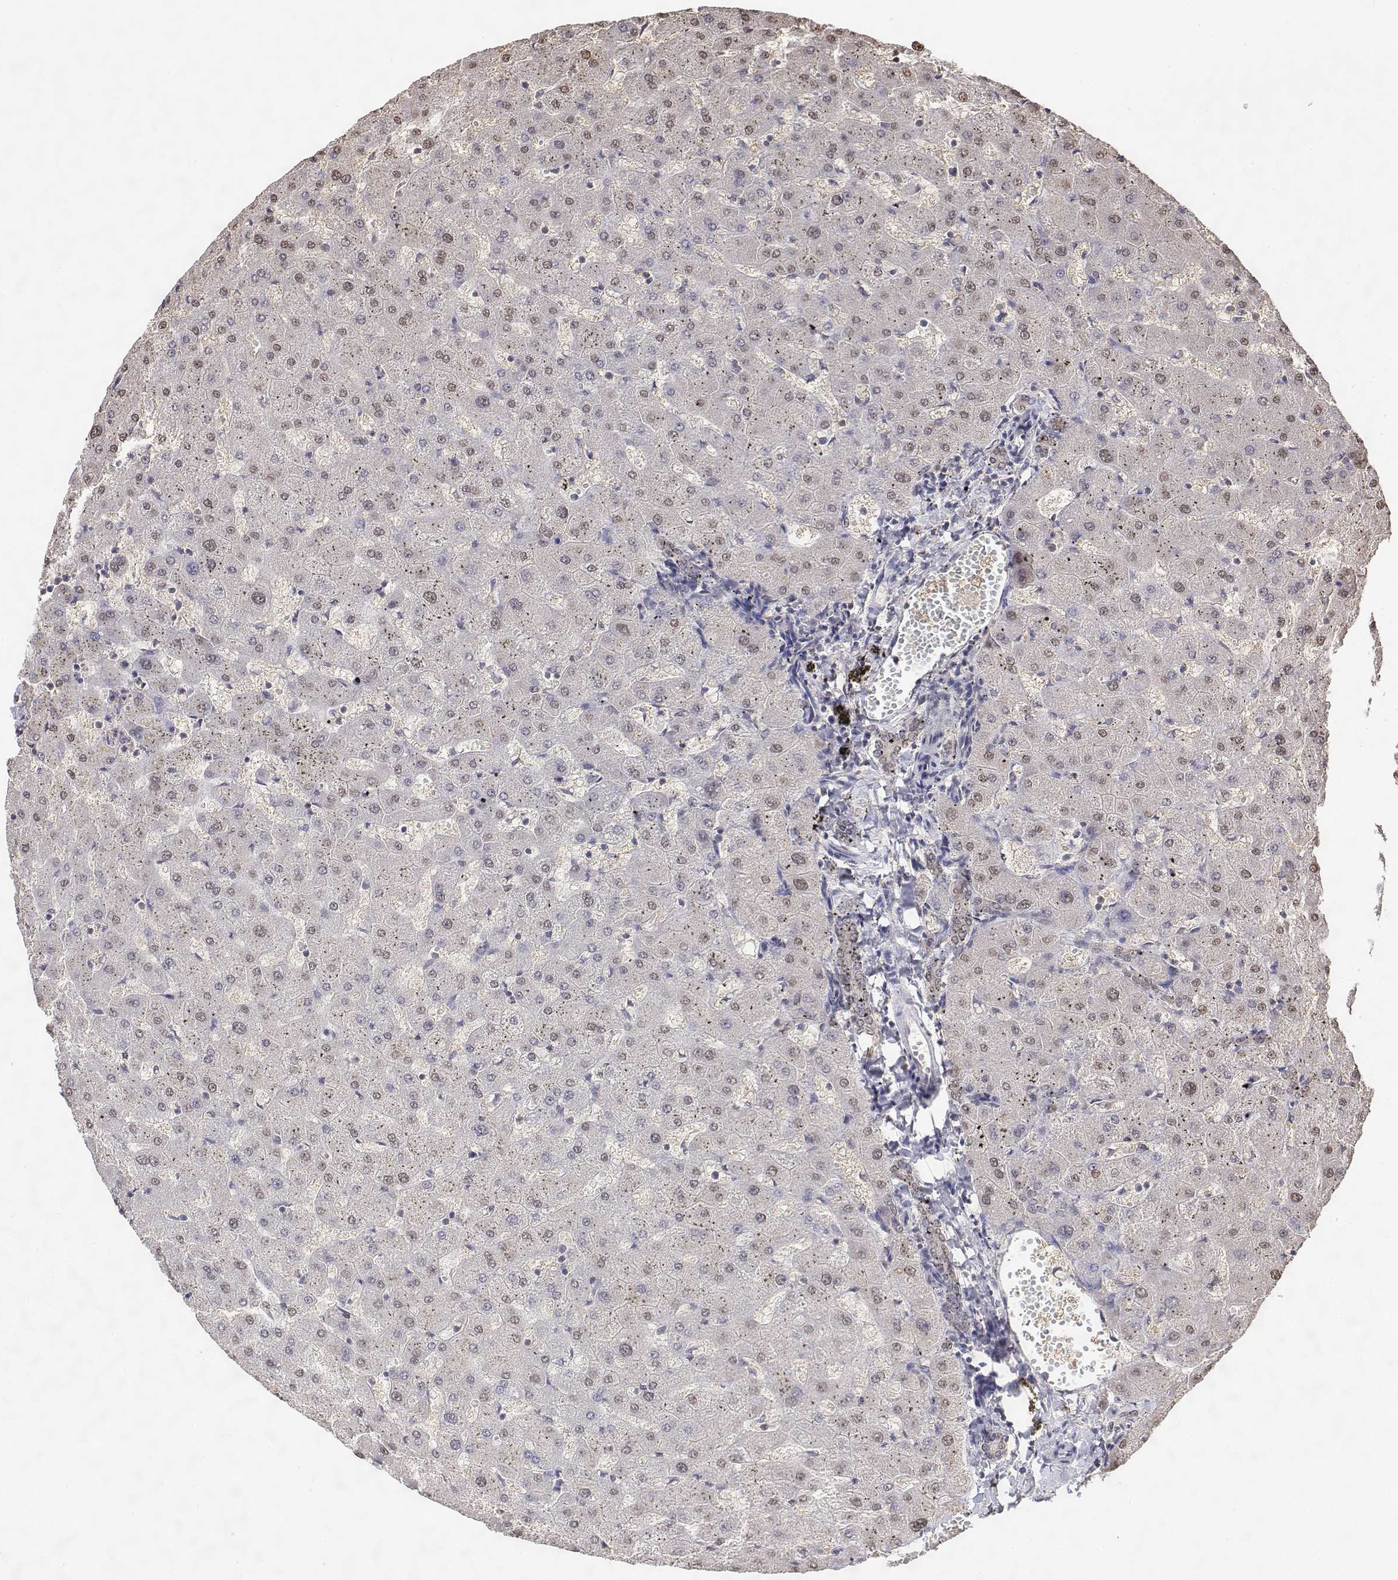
{"staining": {"intensity": "weak", "quantity": "25%-75%", "location": "nuclear"}, "tissue": "liver", "cell_type": "Cholangiocytes", "image_type": "normal", "snomed": [{"axis": "morphology", "description": "Normal tissue, NOS"}, {"axis": "topography", "description": "Liver"}], "caption": "Immunohistochemistry (IHC) of normal human liver reveals low levels of weak nuclear staining in about 25%-75% of cholangiocytes. (brown staining indicates protein expression, while blue staining denotes nuclei).", "gene": "TPI1", "patient": {"sex": "female", "age": 63}}